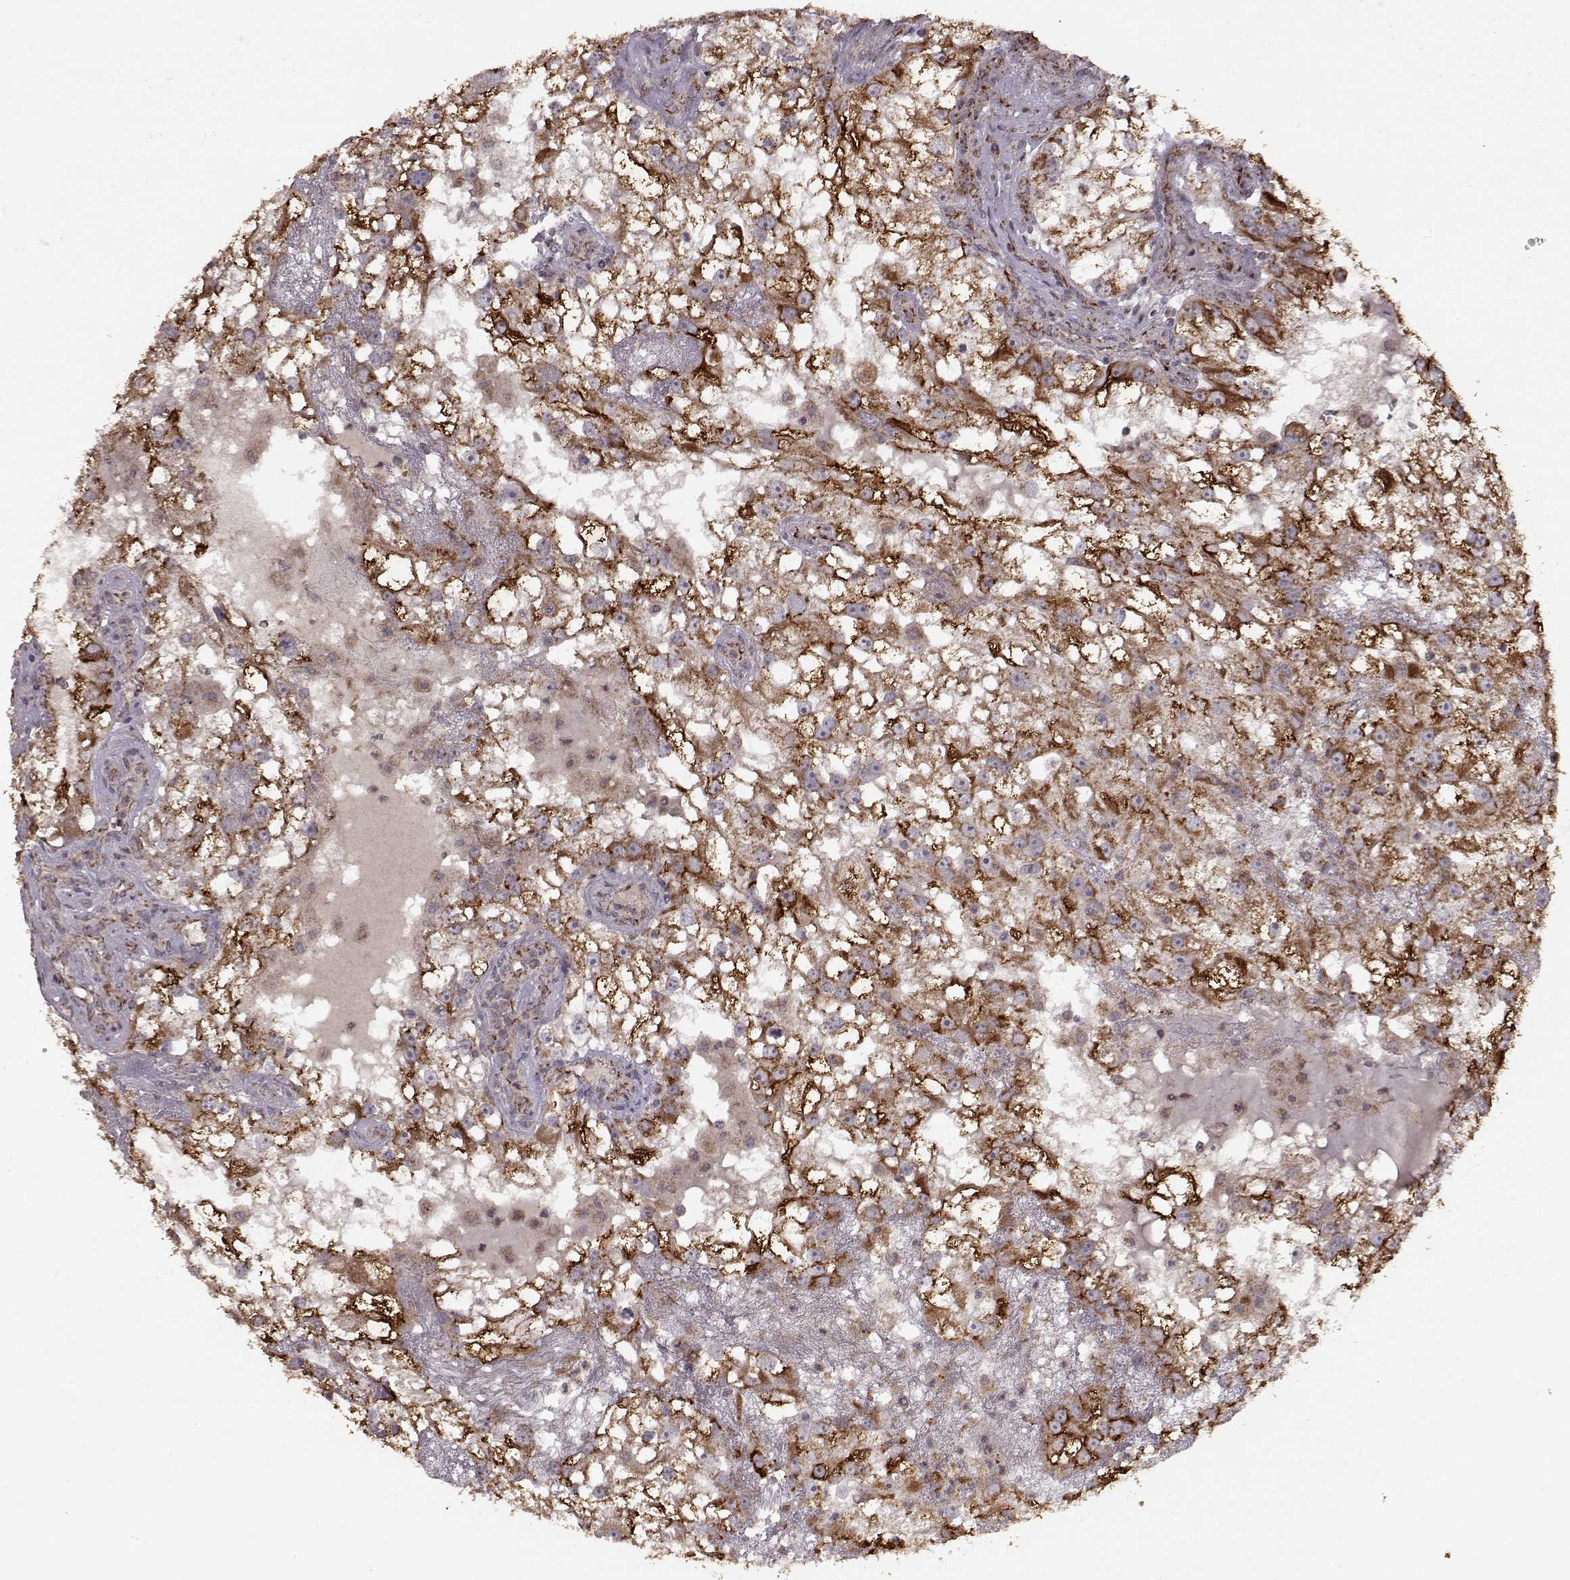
{"staining": {"intensity": "strong", "quantity": ">75%", "location": "cytoplasmic/membranous"}, "tissue": "renal cancer", "cell_type": "Tumor cells", "image_type": "cancer", "snomed": [{"axis": "morphology", "description": "Adenocarcinoma, NOS"}, {"axis": "topography", "description": "Kidney"}], "caption": "Strong cytoplasmic/membranous expression for a protein is present in about >75% of tumor cells of renal cancer using immunohistochemistry (IHC).", "gene": "CMTM3", "patient": {"sex": "male", "age": 59}}